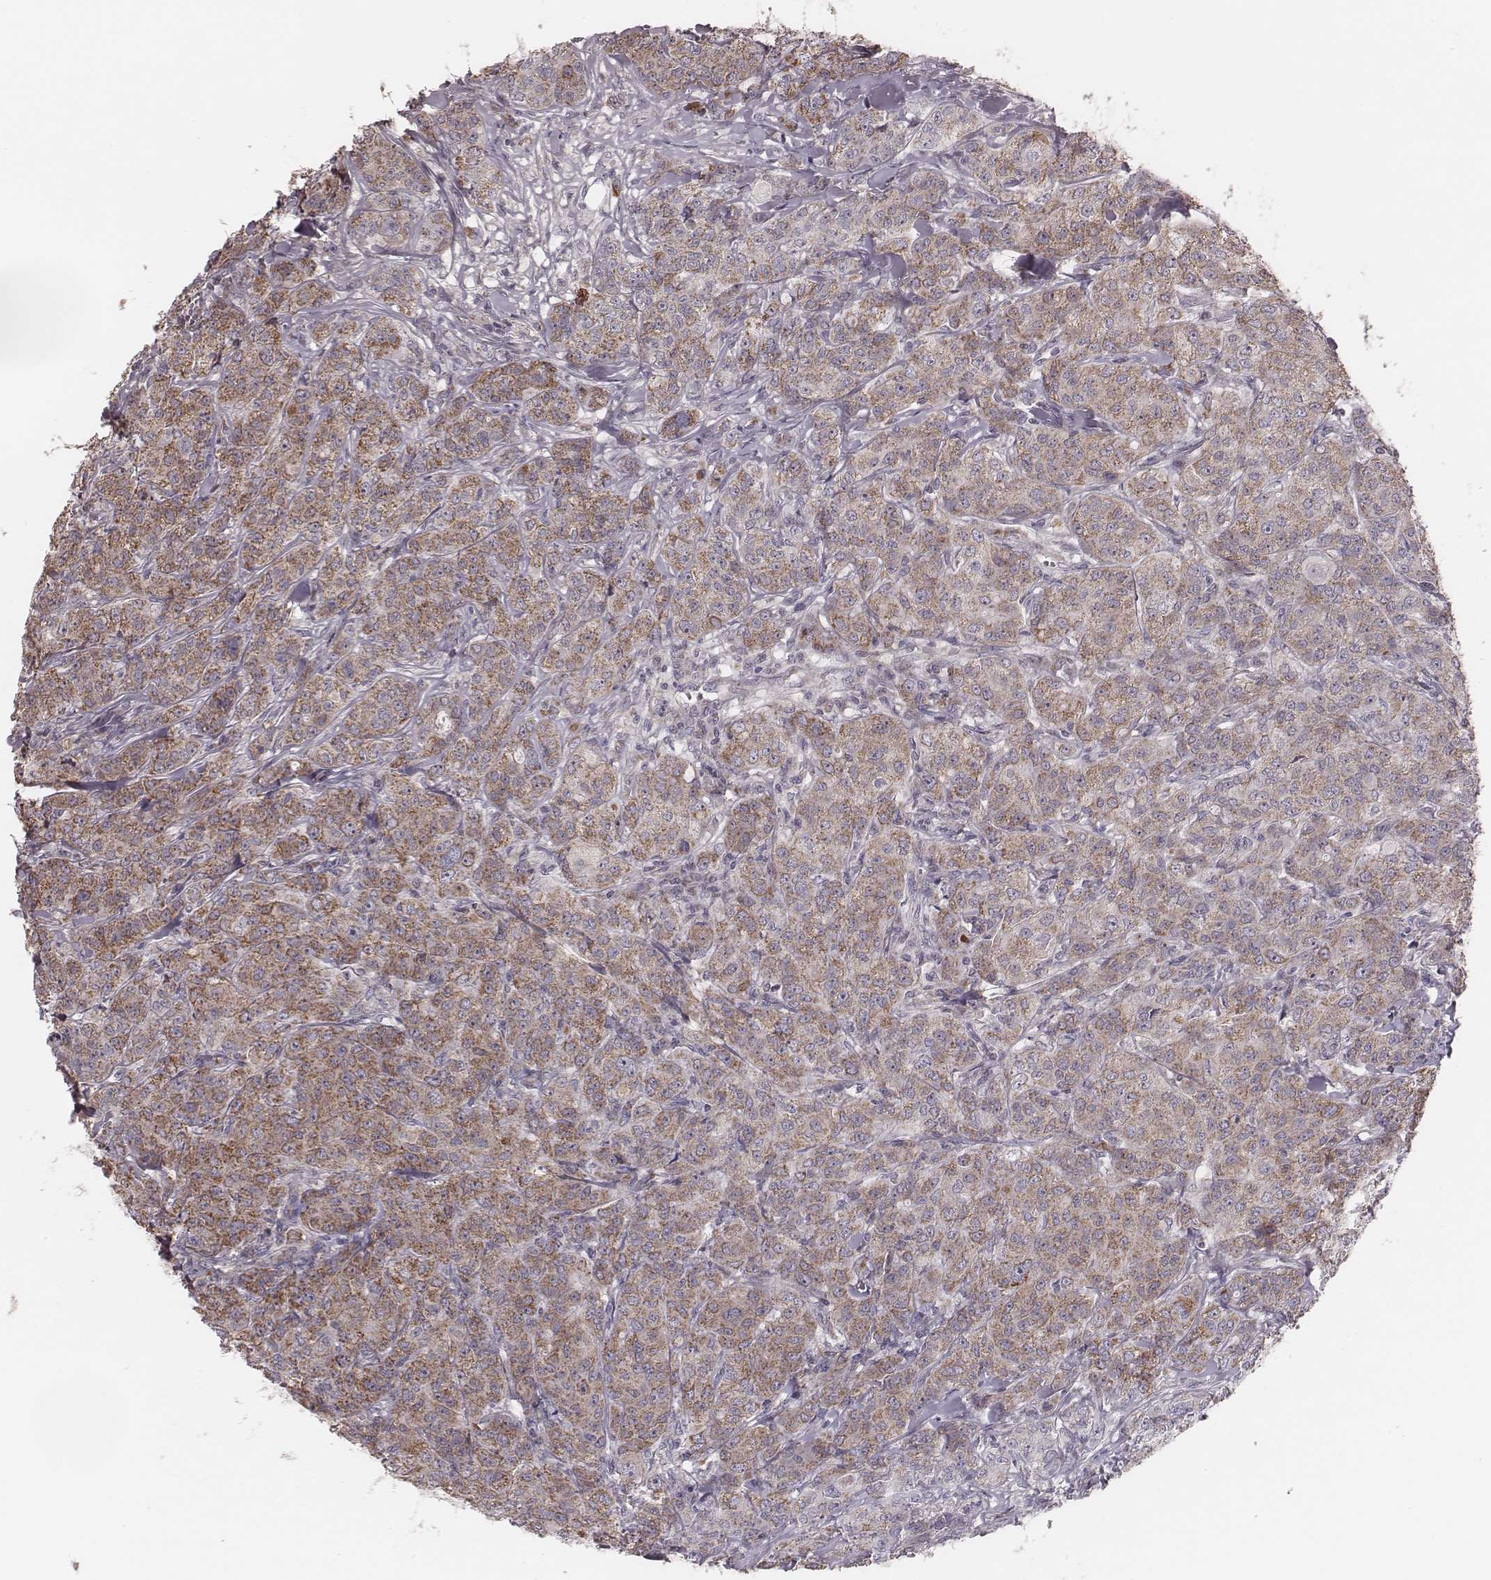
{"staining": {"intensity": "moderate", "quantity": ">75%", "location": "cytoplasmic/membranous"}, "tissue": "breast cancer", "cell_type": "Tumor cells", "image_type": "cancer", "snomed": [{"axis": "morphology", "description": "Duct carcinoma"}, {"axis": "topography", "description": "Breast"}], "caption": "Breast cancer stained with a protein marker reveals moderate staining in tumor cells.", "gene": "MRPS27", "patient": {"sex": "female", "age": 43}}